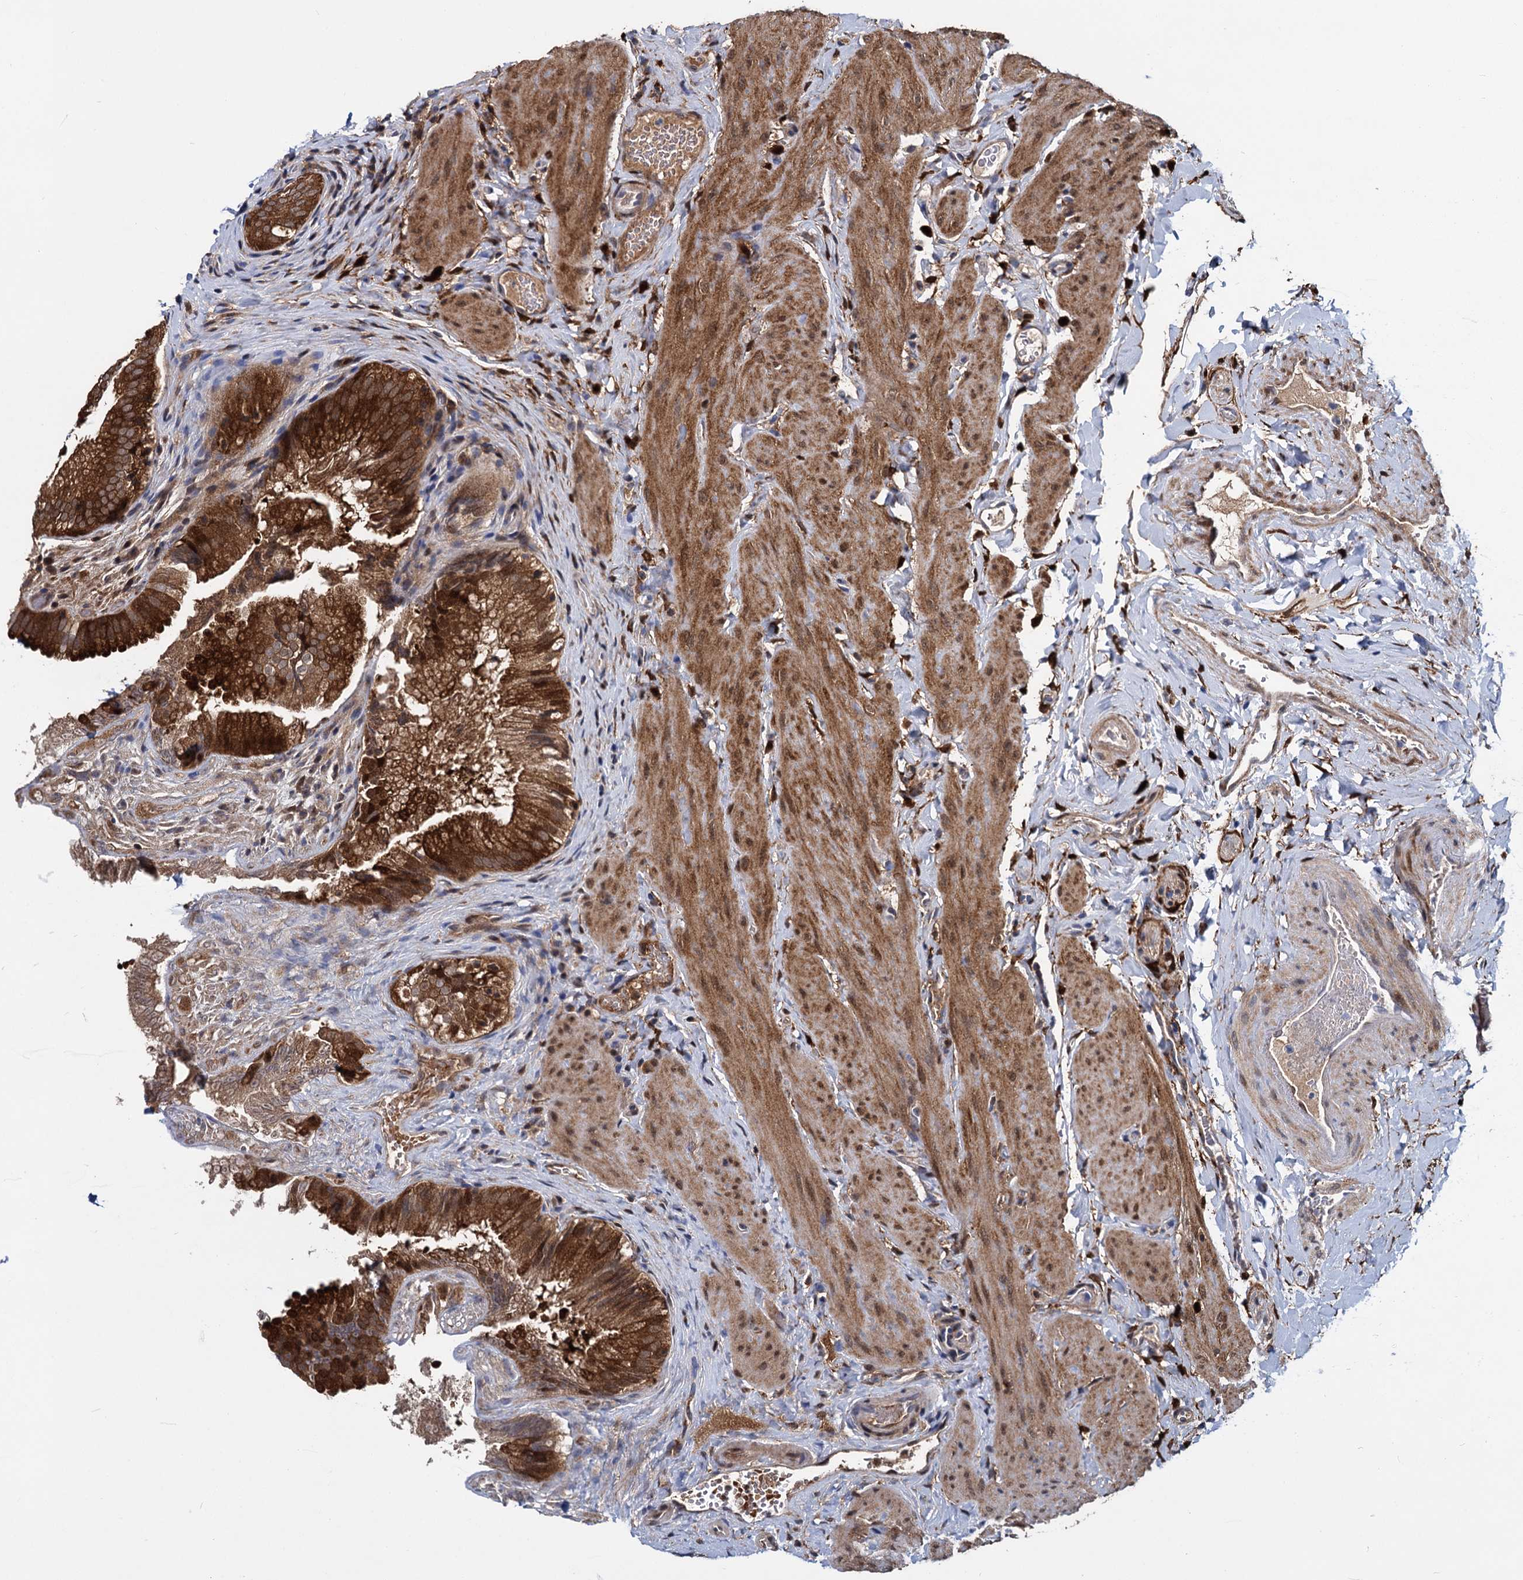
{"staining": {"intensity": "strong", "quantity": ">75%", "location": "cytoplasmic/membranous,nuclear"}, "tissue": "gallbladder", "cell_type": "Glandular cells", "image_type": "normal", "snomed": [{"axis": "morphology", "description": "Normal tissue, NOS"}, {"axis": "topography", "description": "Gallbladder"}], "caption": "Protein staining of unremarkable gallbladder shows strong cytoplasmic/membranous,nuclear expression in about >75% of glandular cells. The staining was performed using DAB (3,3'-diaminobenzidine), with brown indicating positive protein expression. Nuclei are stained blue with hematoxylin.", "gene": "GSTM3", "patient": {"sex": "female", "age": 30}}